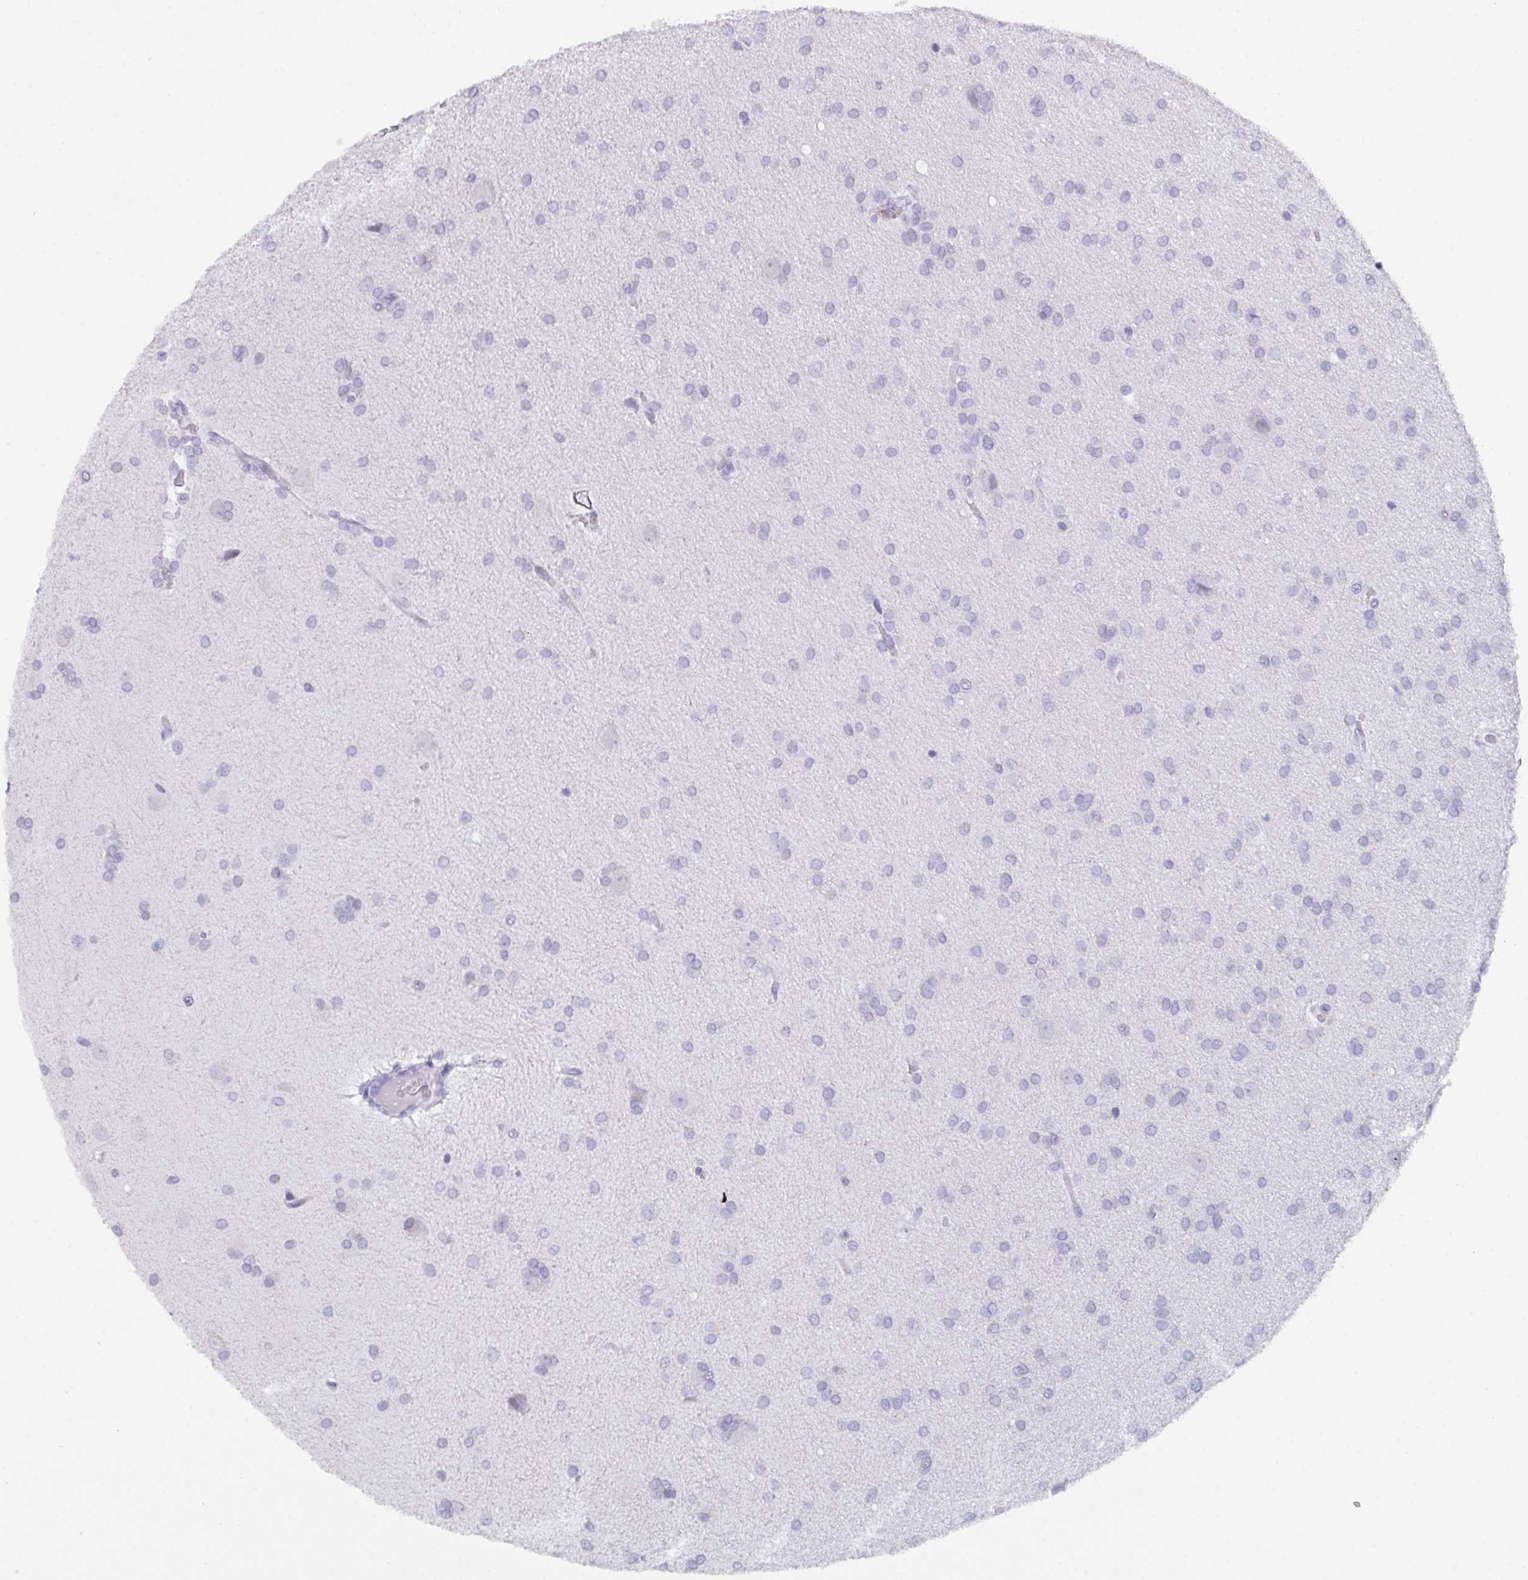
{"staining": {"intensity": "negative", "quantity": "none", "location": "none"}, "tissue": "glioma", "cell_type": "Tumor cells", "image_type": "cancer", "snomed": [{"axis": "morphology", "description": "Glioma, malignant, Low grade"}, {"axis": "topography", "description": "Brain"}], "caption": "Glioma stained for a protein using immunohistochemistry exhibits no staining tumor cells.", "gene": "SERPINB13", "patient": {"sex": "female", "age": 54}}